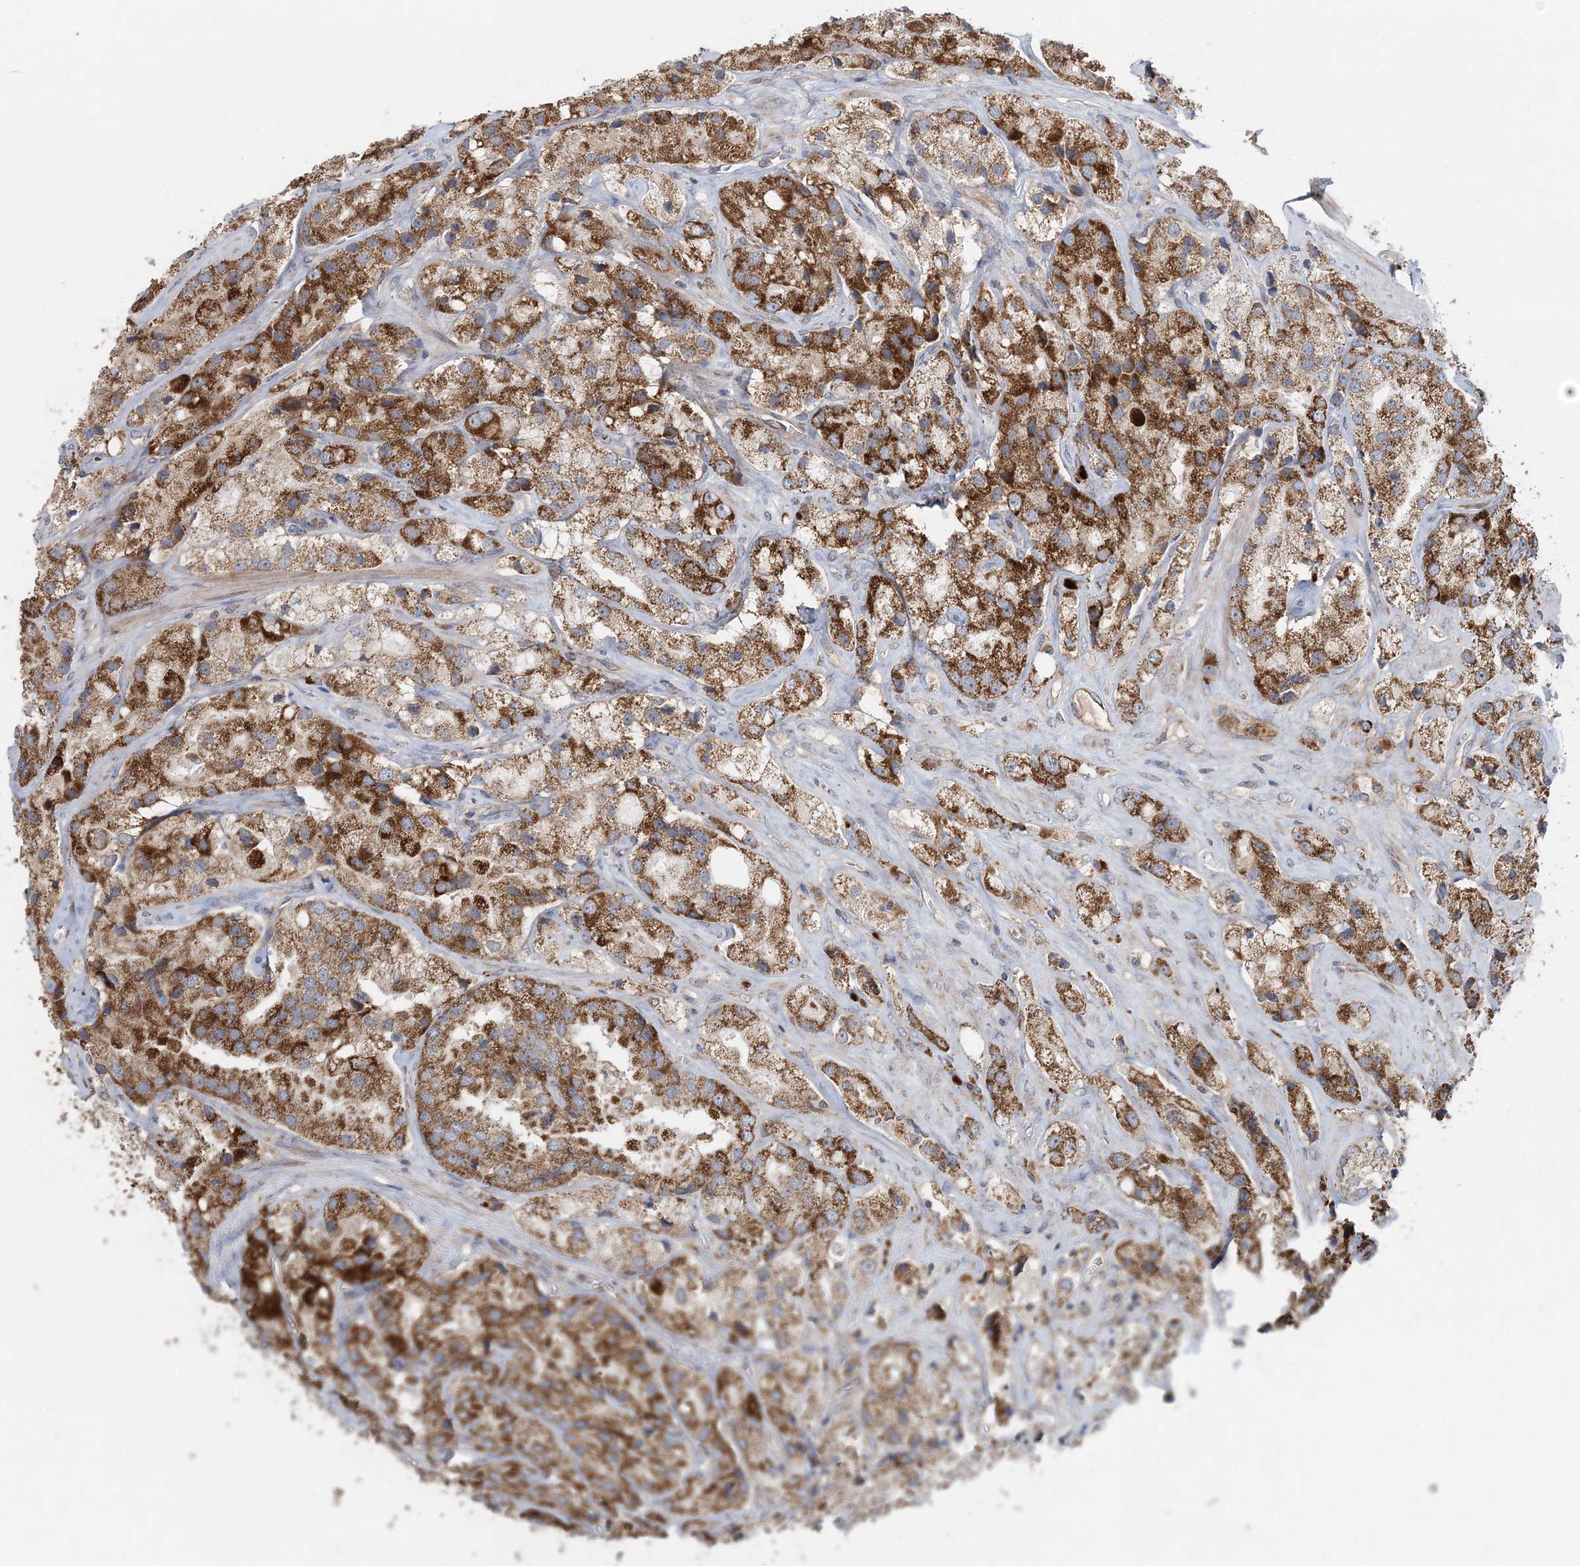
{"staining": {"intensity": "moderate", "quantity": ">75%", "location": "cytoplasmic/membranous"}, "tissue": "prostate cancer", "cell_type": "Tumor cells", "image_type": "cancer", "snomed": [{"axis": "morphology", "description": "Adenocarcinoma, High grade"}, {"axis": "topography", "description": "Prostate"}], "caption": "This is a photomicrograph of immunohistochemistry (IHC) staining of prostate cancer (adenocarcinoma (high-grade)), which shows moderate staining in the cytoplasmic/membranous of tumor cells.", "gene": "LRPPRC", "patient": {"sex": "male", "age": 66}}